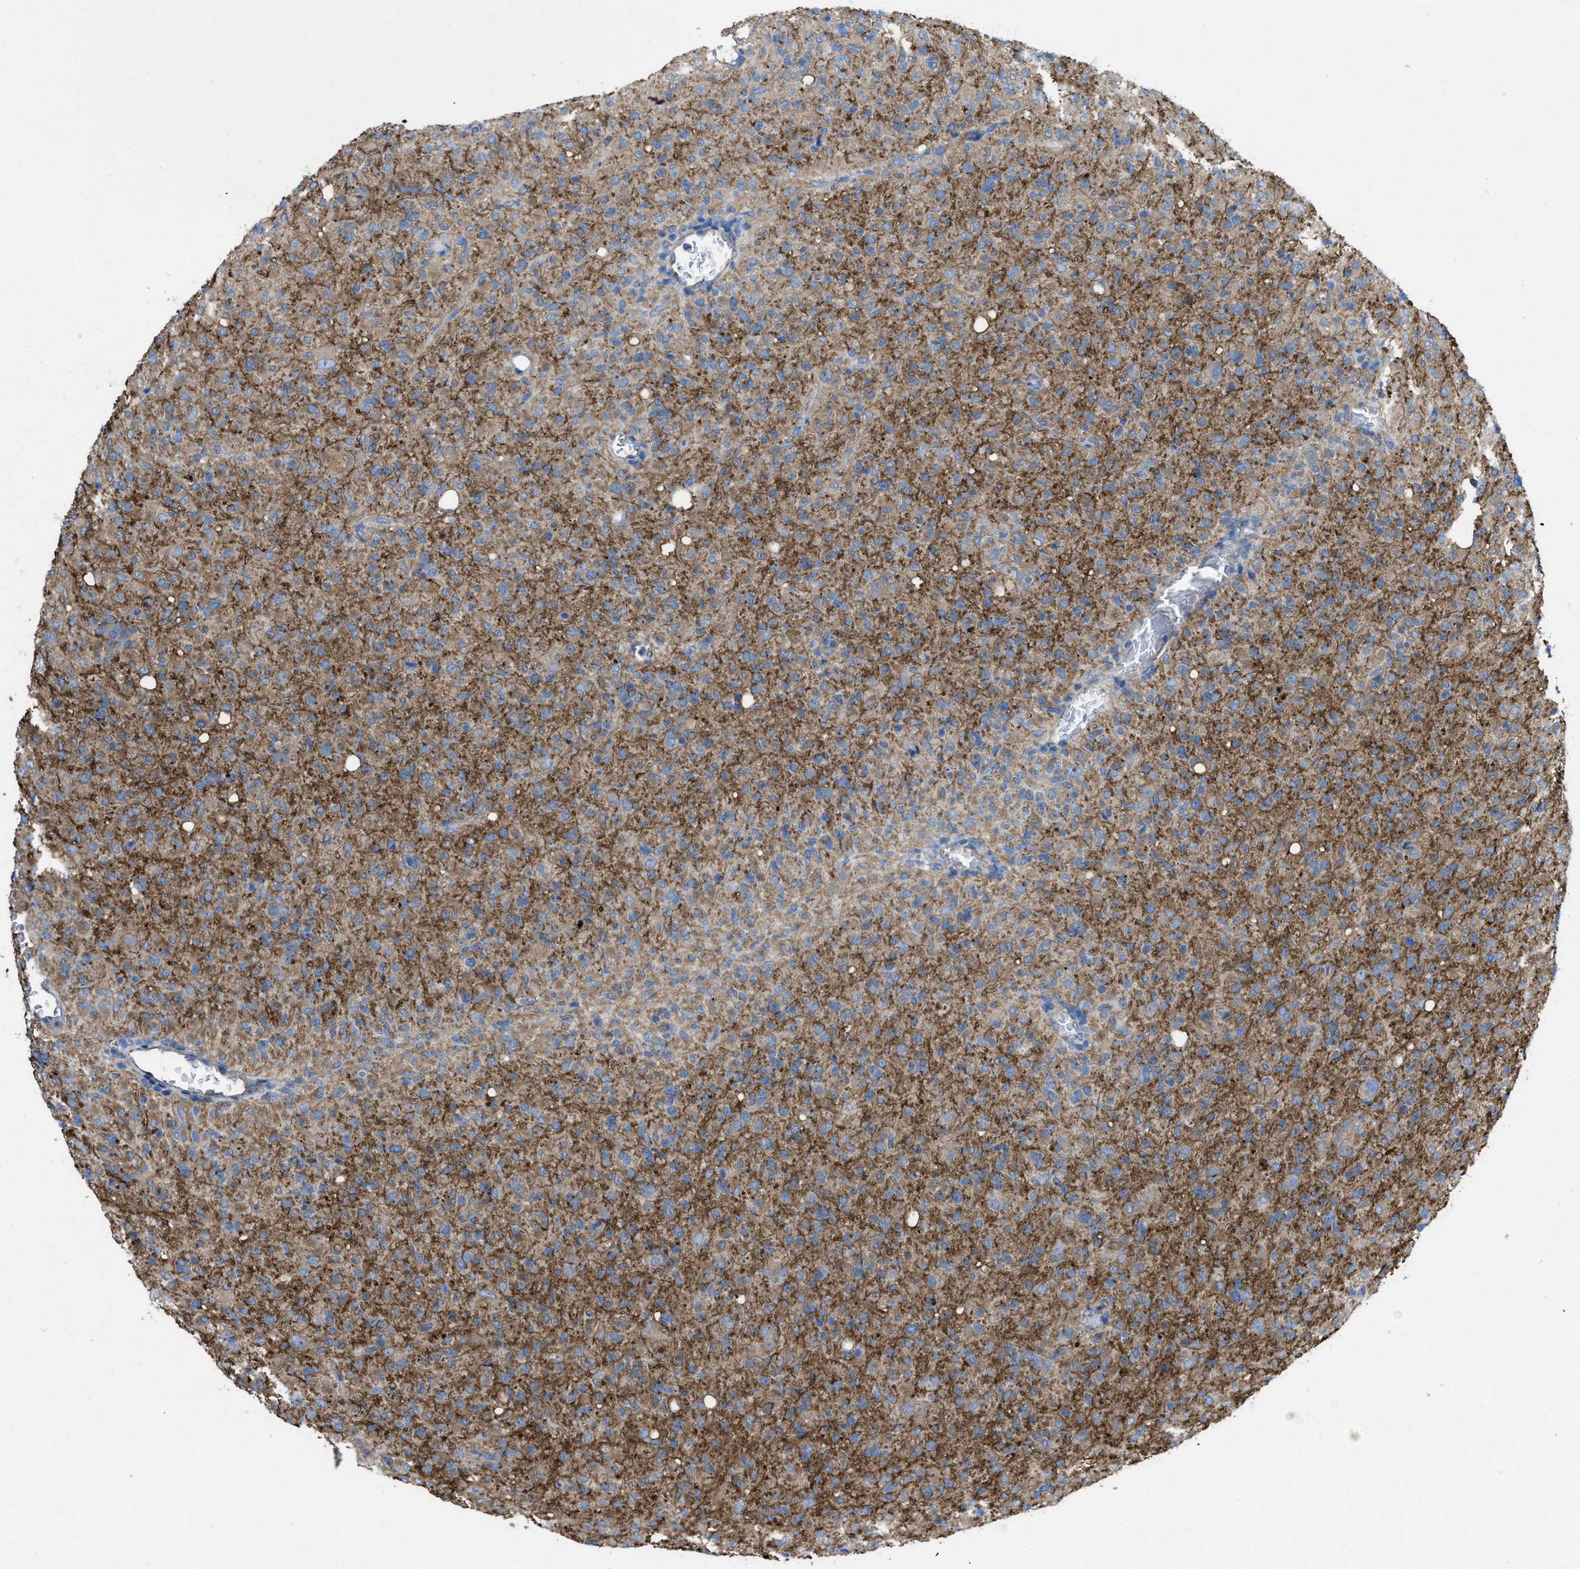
{"staining": {"intensity": "moderate", "quantity": ">75%", "location": "cytoplasmic/membranous"}, "tissue": "glioma", "cell_type": "Tumor cells", "image_type": "cancer", "snomed": [{"axis": "morphology", "description": "Glioma, malignant, High grade"}, {"axis": "topography", "description": "Brain"}], "caption": "Protein expression analysis of malignant high-grade glioma displays moderate cytoplasmic/membranous positivity in about >75% of tumor cells.", "gene": "DOLPP1", "patient": {"sex": "female", "age": 57}}